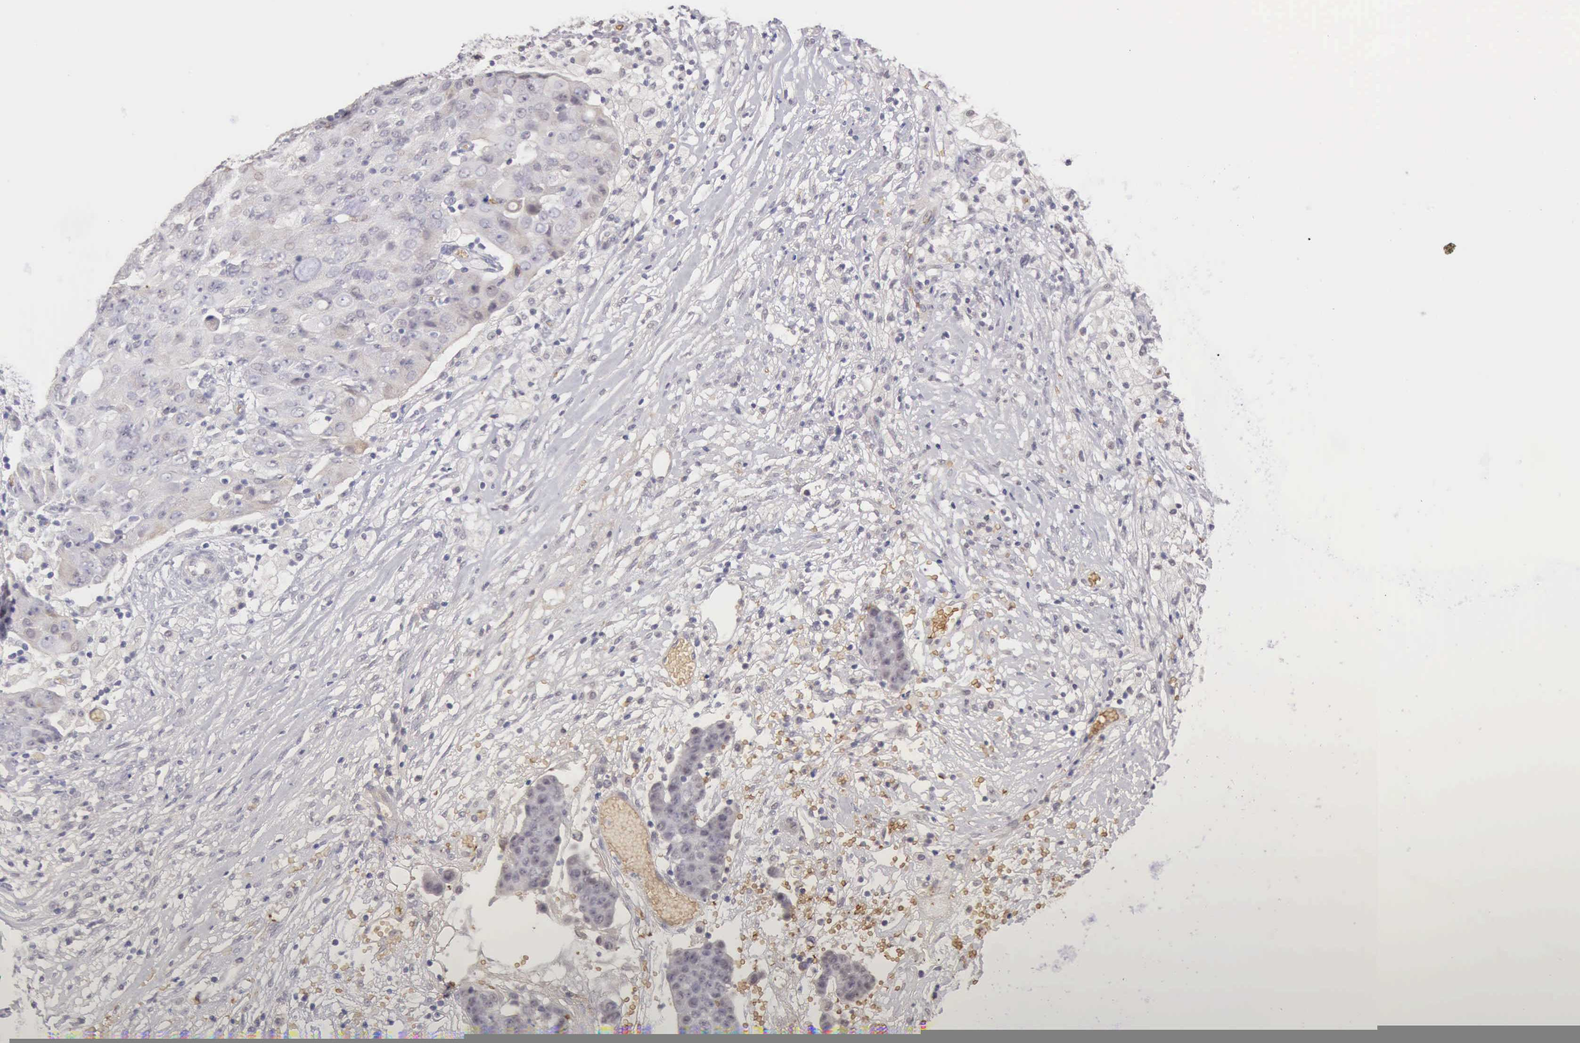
{"staining": {"intensity": "negative", "quantity": "none", "location": "none"}, "tissue": "ovarian cancer", "cell_type": "Tumor cells", "image_type": "cancer", "snomed": [{"axis": "morphology", "description": "Carcinoma, endometroid"}, {"axis": "topography", "description": "Ovary"}], "caption": "This histopathology image is of ovarian endometroid carcinoma stained with immunohistochemistry to label a protein in brown with the nuclei are counter-stained blue. There is no positivity in tumor cells. (DAB IHC, high magnification).", "gene": "CFI", "patient": {"sex": "female", "age": 42}}